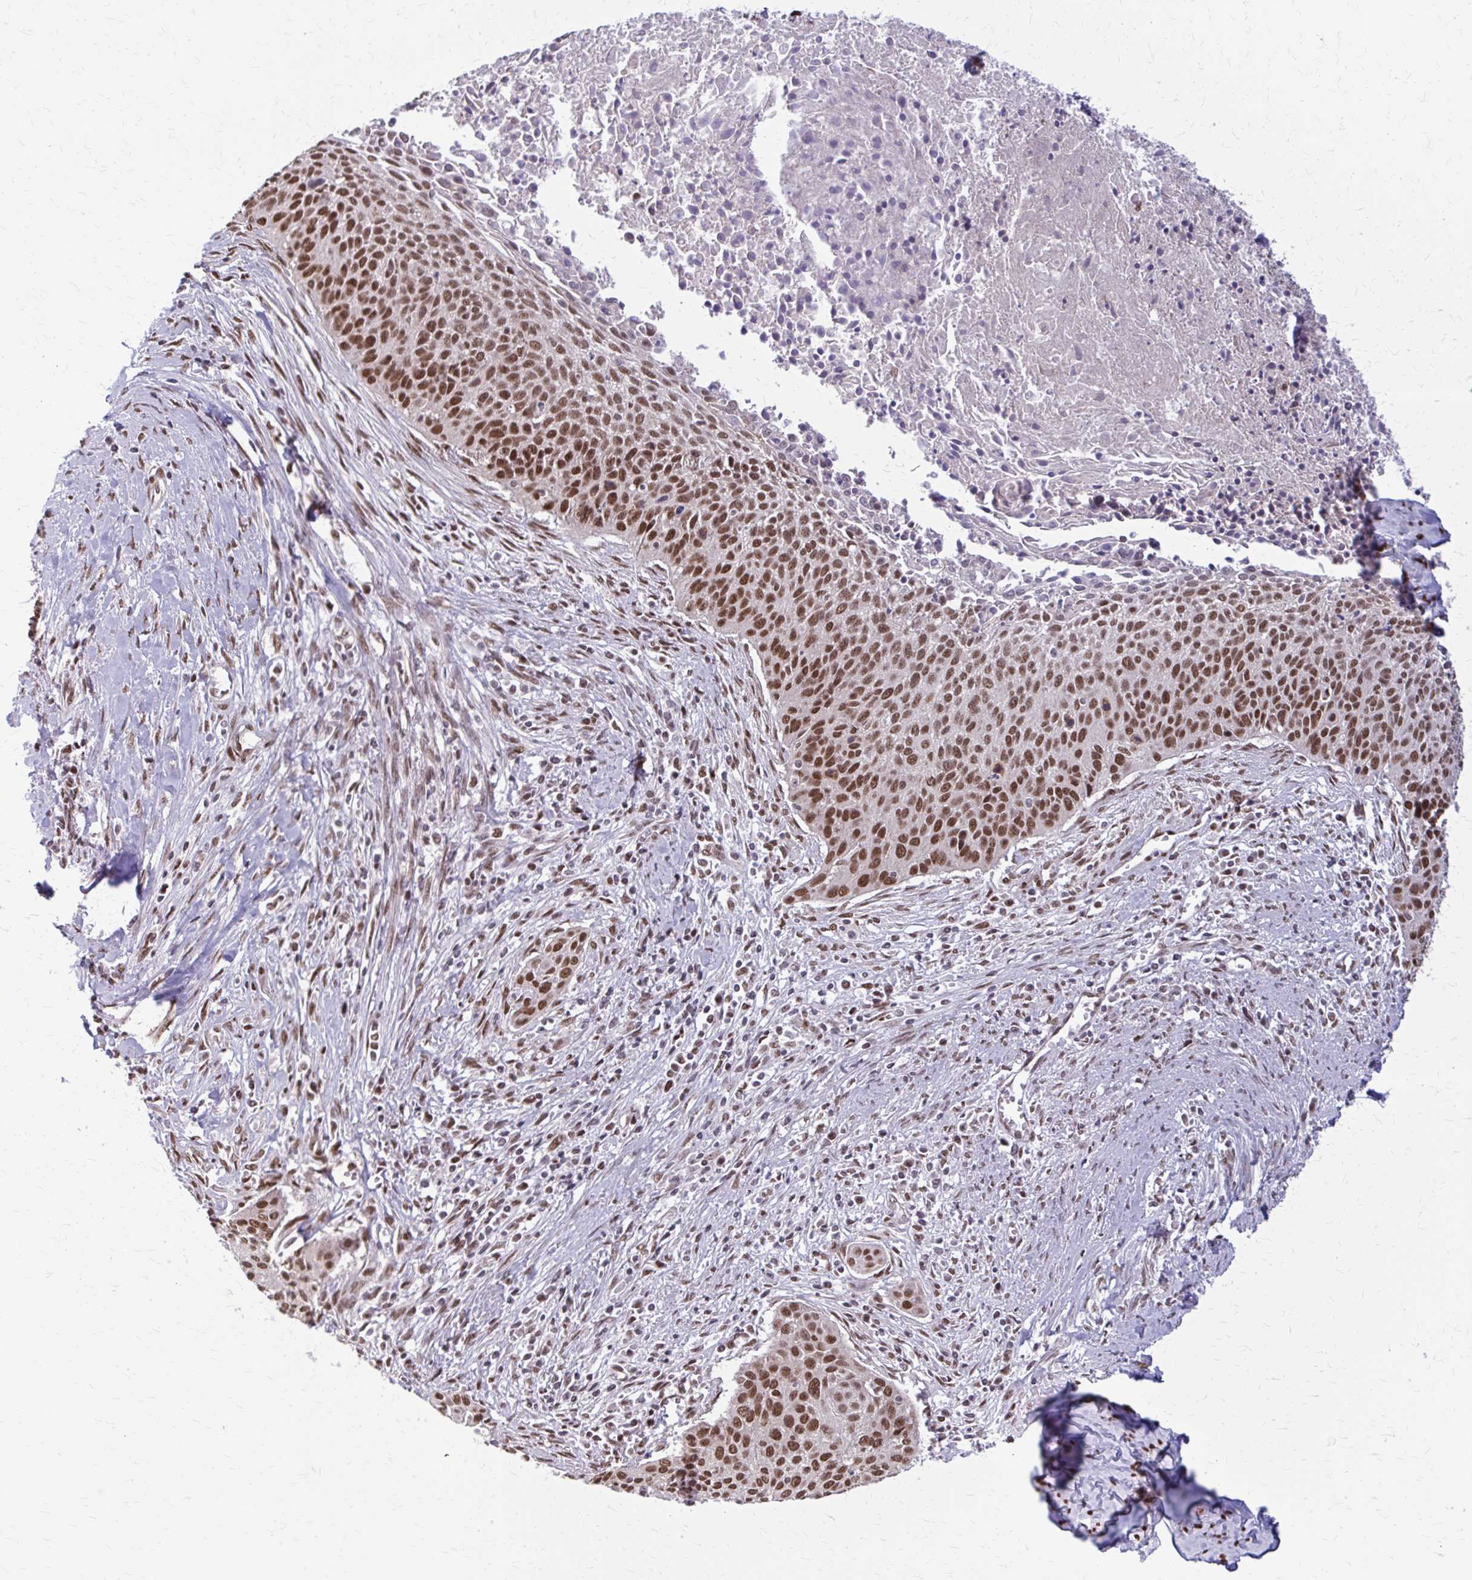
{"staining": {"intensity": "moderate", "quantity": ">75%", "location": "nuclear"}, "tissue": "cervical cancer", "cell_type": "Tumor cells", "image_type": "cancer", "snomed": [{"axis": "morphology", "description": "Squamous cell carcinoma, NOS"}, {"axis": "topography", "description": "Cervix"}], "caption": "Squamous cell carcinoma (cervical) stained for a protein exhibits moderate nuclear positivity in tumor cells.", "gene": "TTF1", "patient": {"sex": "female", "age": 55}}